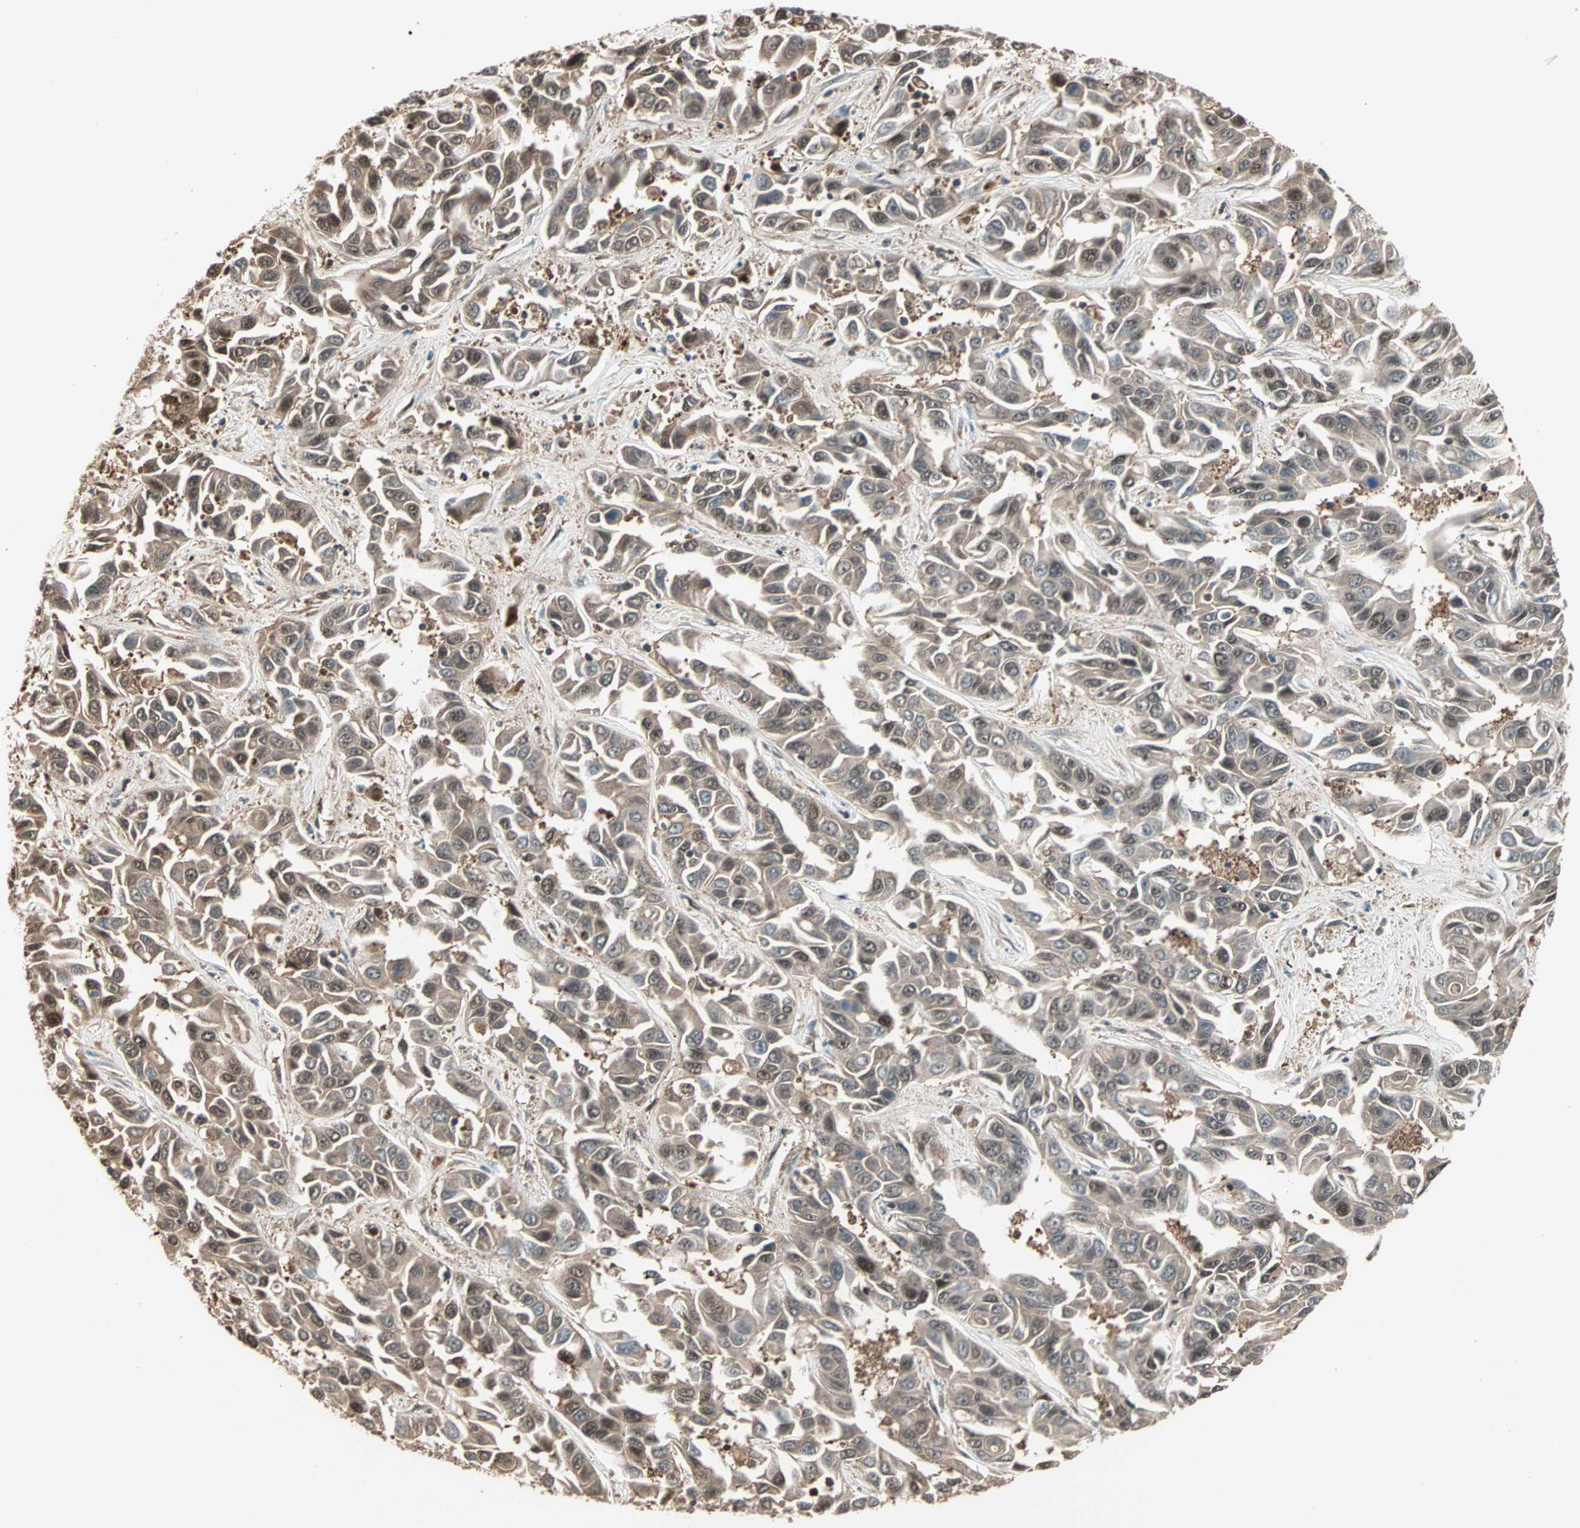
{"staining": {"intensity": "weak", "quantity": "25%-75%", "location": "cytoplasmic/membranous,nuclear"}, "tissue": "liver cancer", "cell_type": "Tumor cells", "image_type": "cancer", "snomed": [{"axis": "morphology", "description": "Cholangiocarcinoma"}, {"axis": "topography", "description": "Liver"}], "caption": "Weak cytoplasmic/membranous and nuclear protein positivity is seen in approximately 25%-75% of tumor cells in liver cancer. (DAB (3,3'-diaminobenzidine) = brown stain, brightfield microscopy at high magnification).", "gene": "ZNF701", "patient": {"sex": "female", "age": 52}}